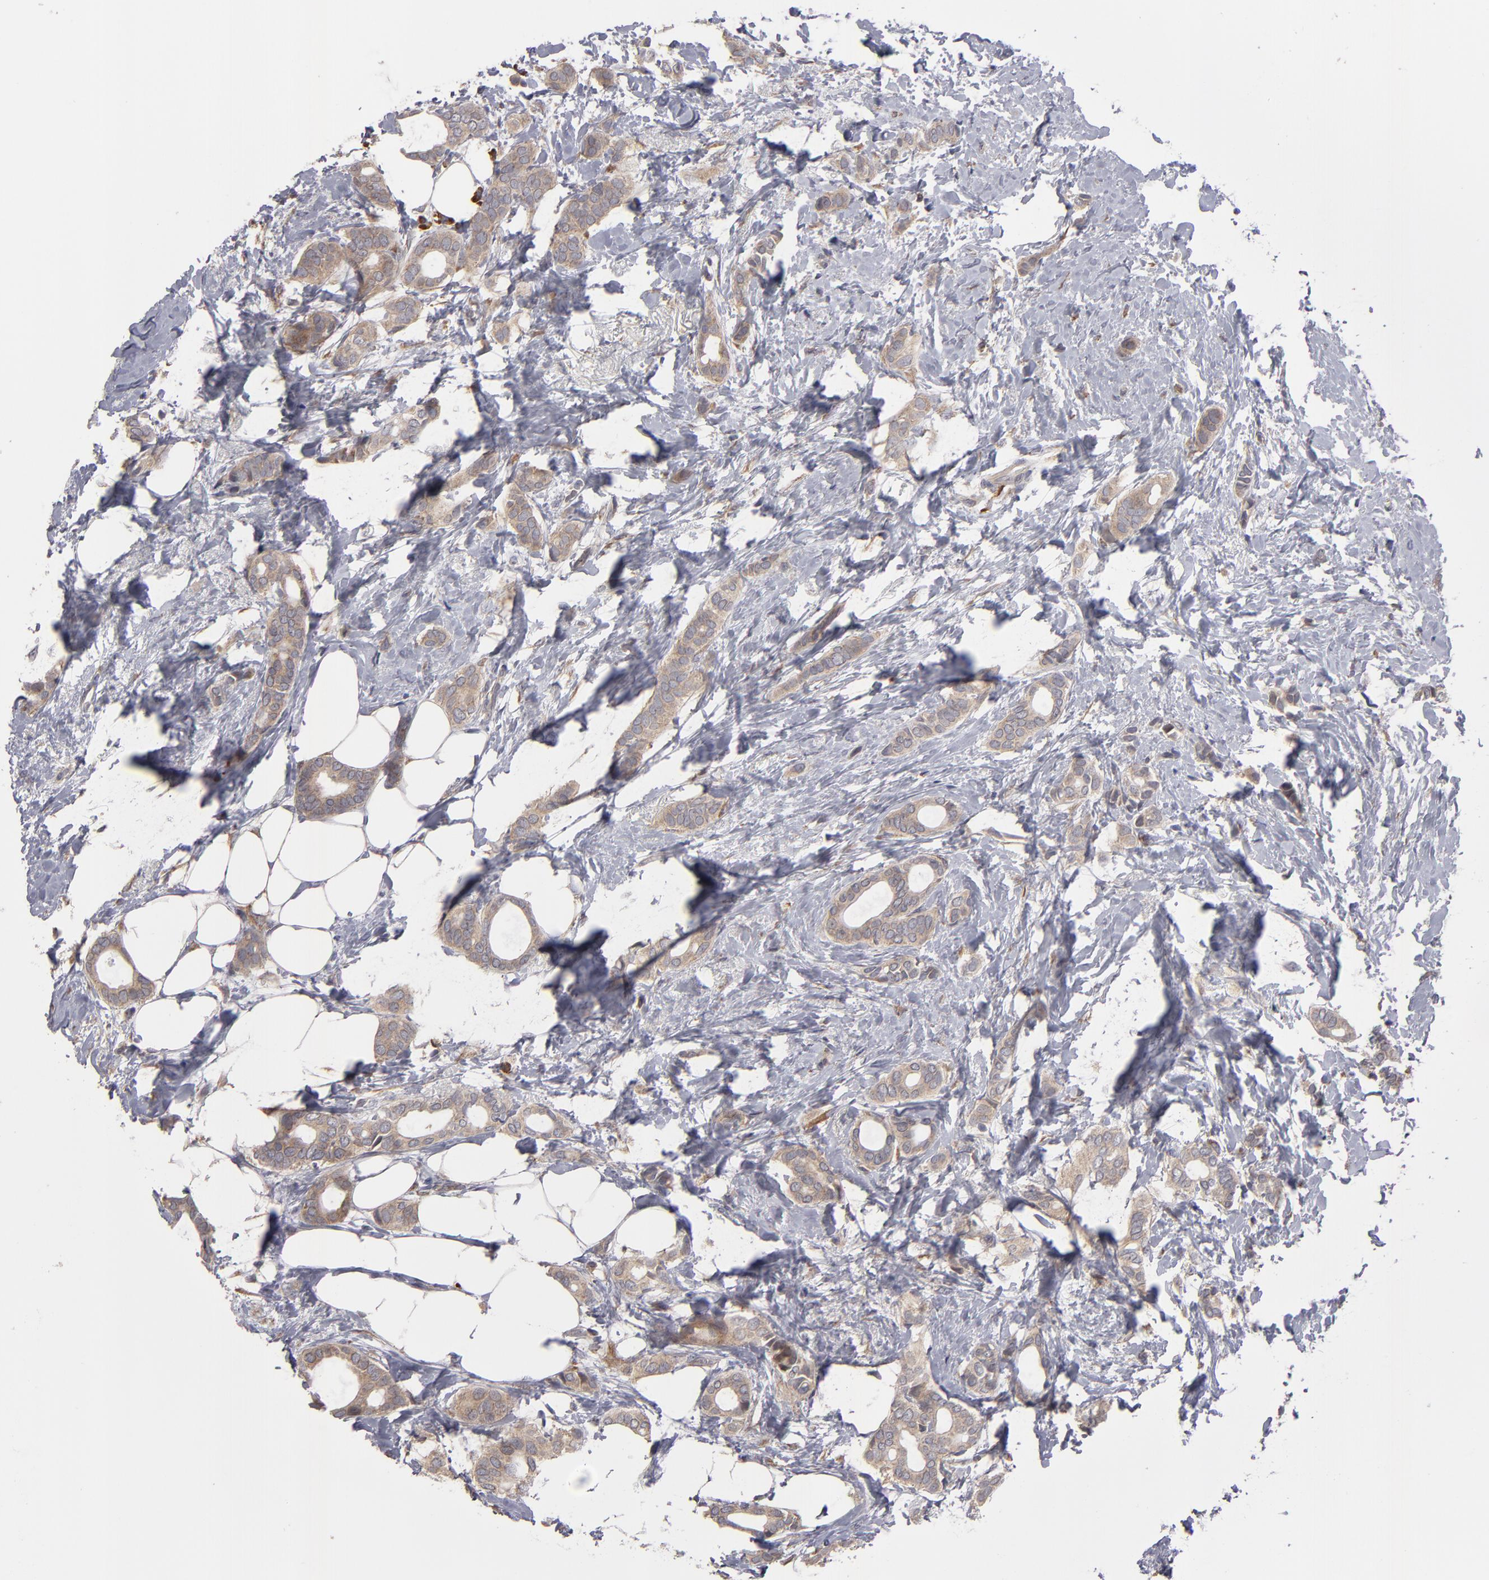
{"staining": {"intensity": "weak", "quantity": ">75%", "location": "cytoplasmic/membranous"}, "tissue": "breast cancer", "cell_type": "Tumor cells", "image_type": "cancer", "snomed": [{"axis": "morphology", "description": "Duct carcinoma"}, {"axis": "topography", "description": "Breast"}], "caption": "Breast cancer (invasive ductal carcinoma) stained for a protein displays weak cytoplasmic/membranous positivity in tumor cells.", "gene": "SND1", "patient": {"sex": "female", "age": 54}}